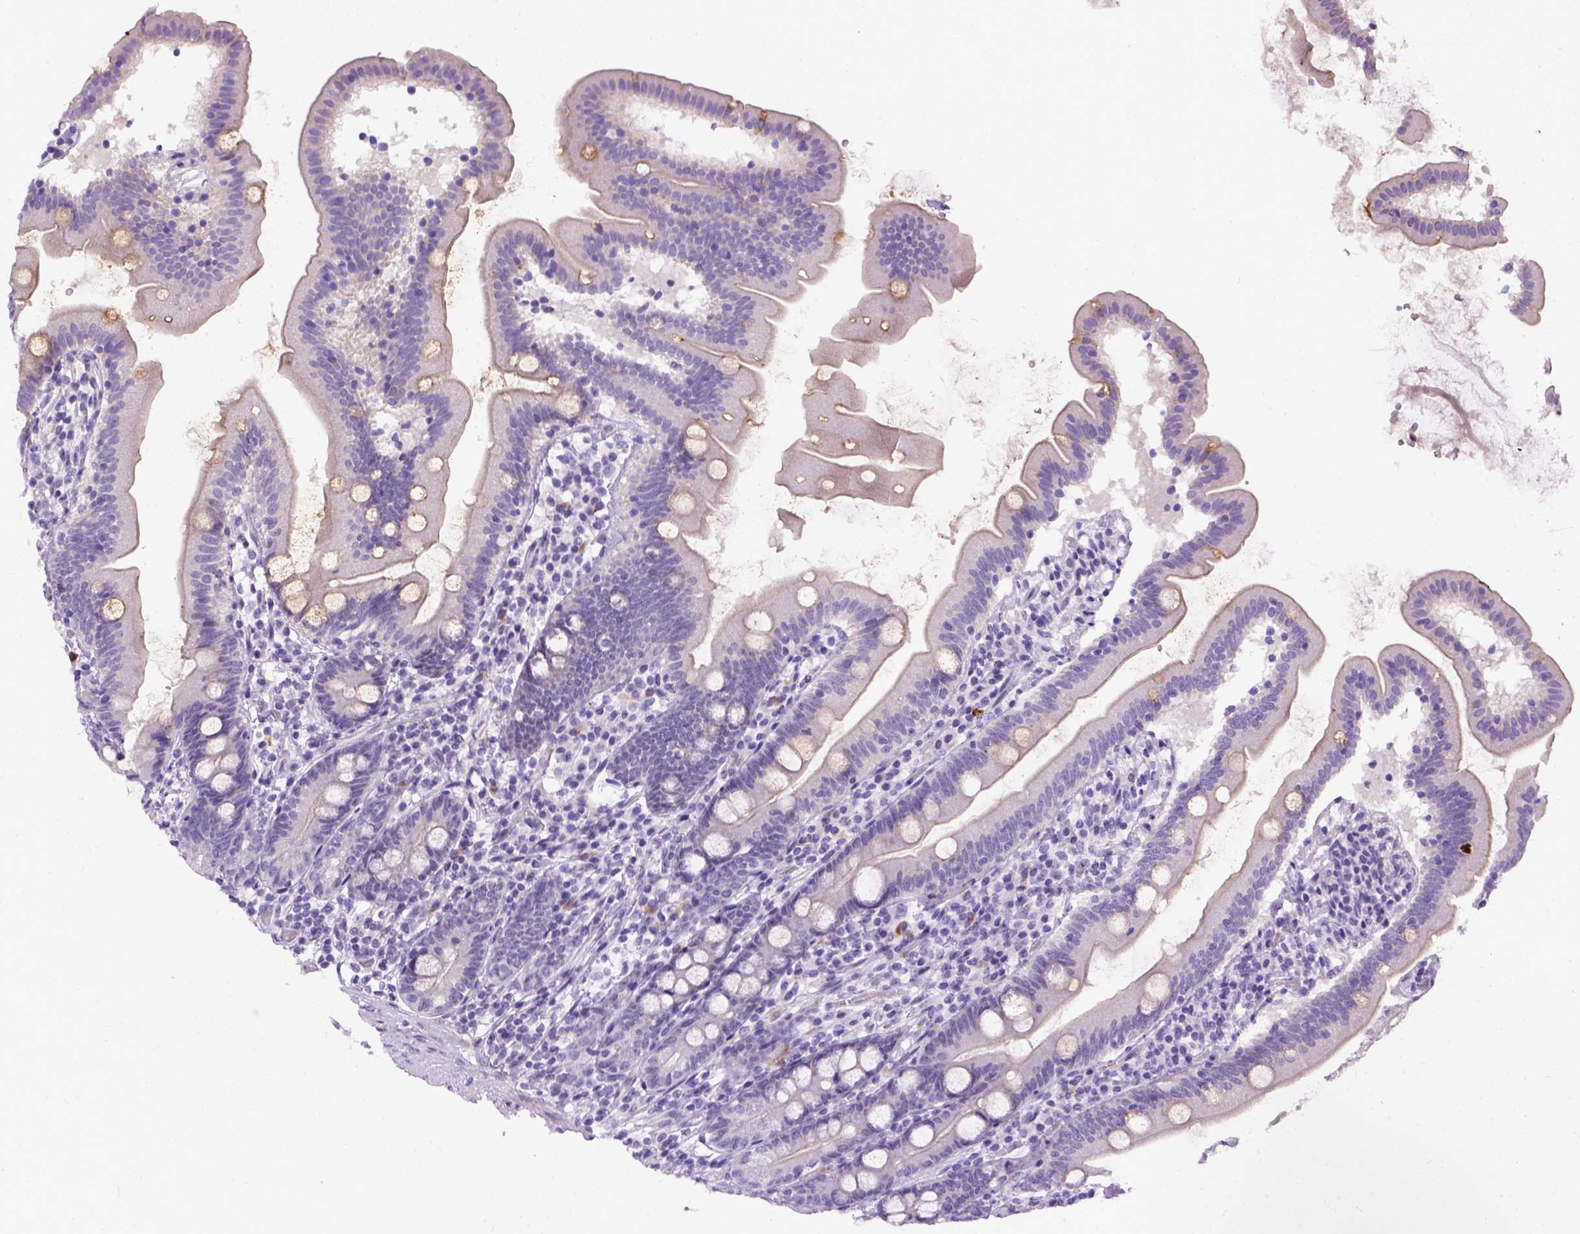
{"staining": {"intensity": "negative", "quantity": "none", "location": "none"}, "tissue": "duodenum", "cell_type": "Glandular cells", "image_type": "normal", "snomed": [{"axis": "morphology", "description": "Normal tissue, NOS"}, {"axis": "topography", "description": "Duodenum"}], "caption": "High magnification brightfield microscopy of unremarkable duodenum stained with DAB (3,3'-diaminobenzidine) (brown) and counterstained with hematoxylin (blue): glandular cells show no significant staining. (DAB (3,3'-diaminobenzidine) immunohistochemistry (IHC) visualized using brightfield microscopy, high magnification).", "gene": "FAM184B", "patient": {"sex": "female", "age": 67}}